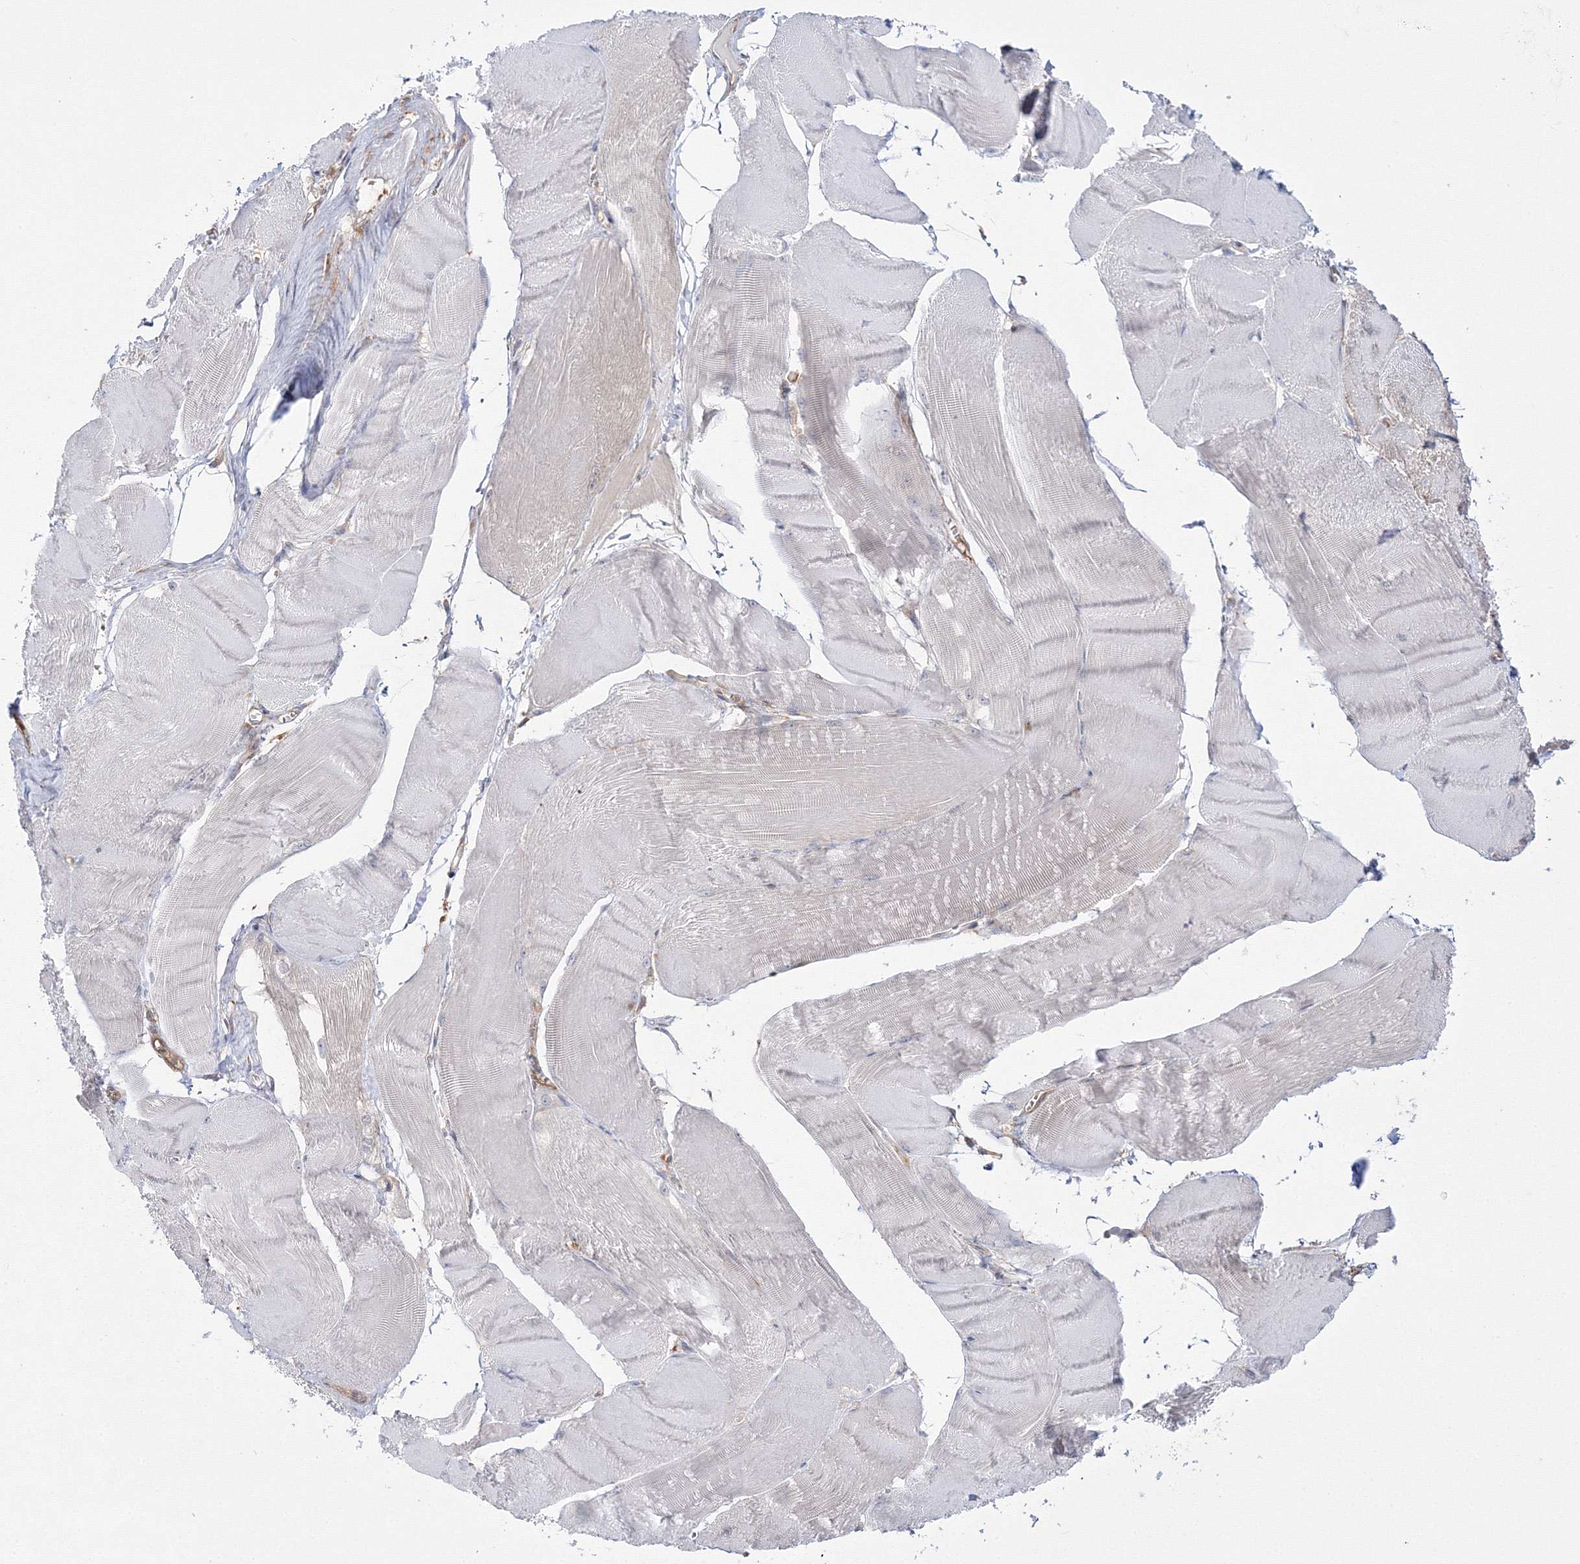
{"staining": {"intensity": "negative", "quantity": "none", "location": "none"}, "tissue": "skeletal muscle", "cell_type": "Myocytes", "image_type": "normal", "snomed": [{"axis": "morphology", "description": "Normal tissue, NOS"}, {"axis": "morphology", "description": "Basal cell carcinoma"}, {"axis": "topography", "description": "Skeletal muscle"}], "caption": "Immunohistochemistry (IHC) of unremarkable human skeletal muscle displays no positivity in myocytes. (DAB immunohistochemistry, high magnification).", "gene": "HARS1", "patient": {"sex": "female", "age": 64}}